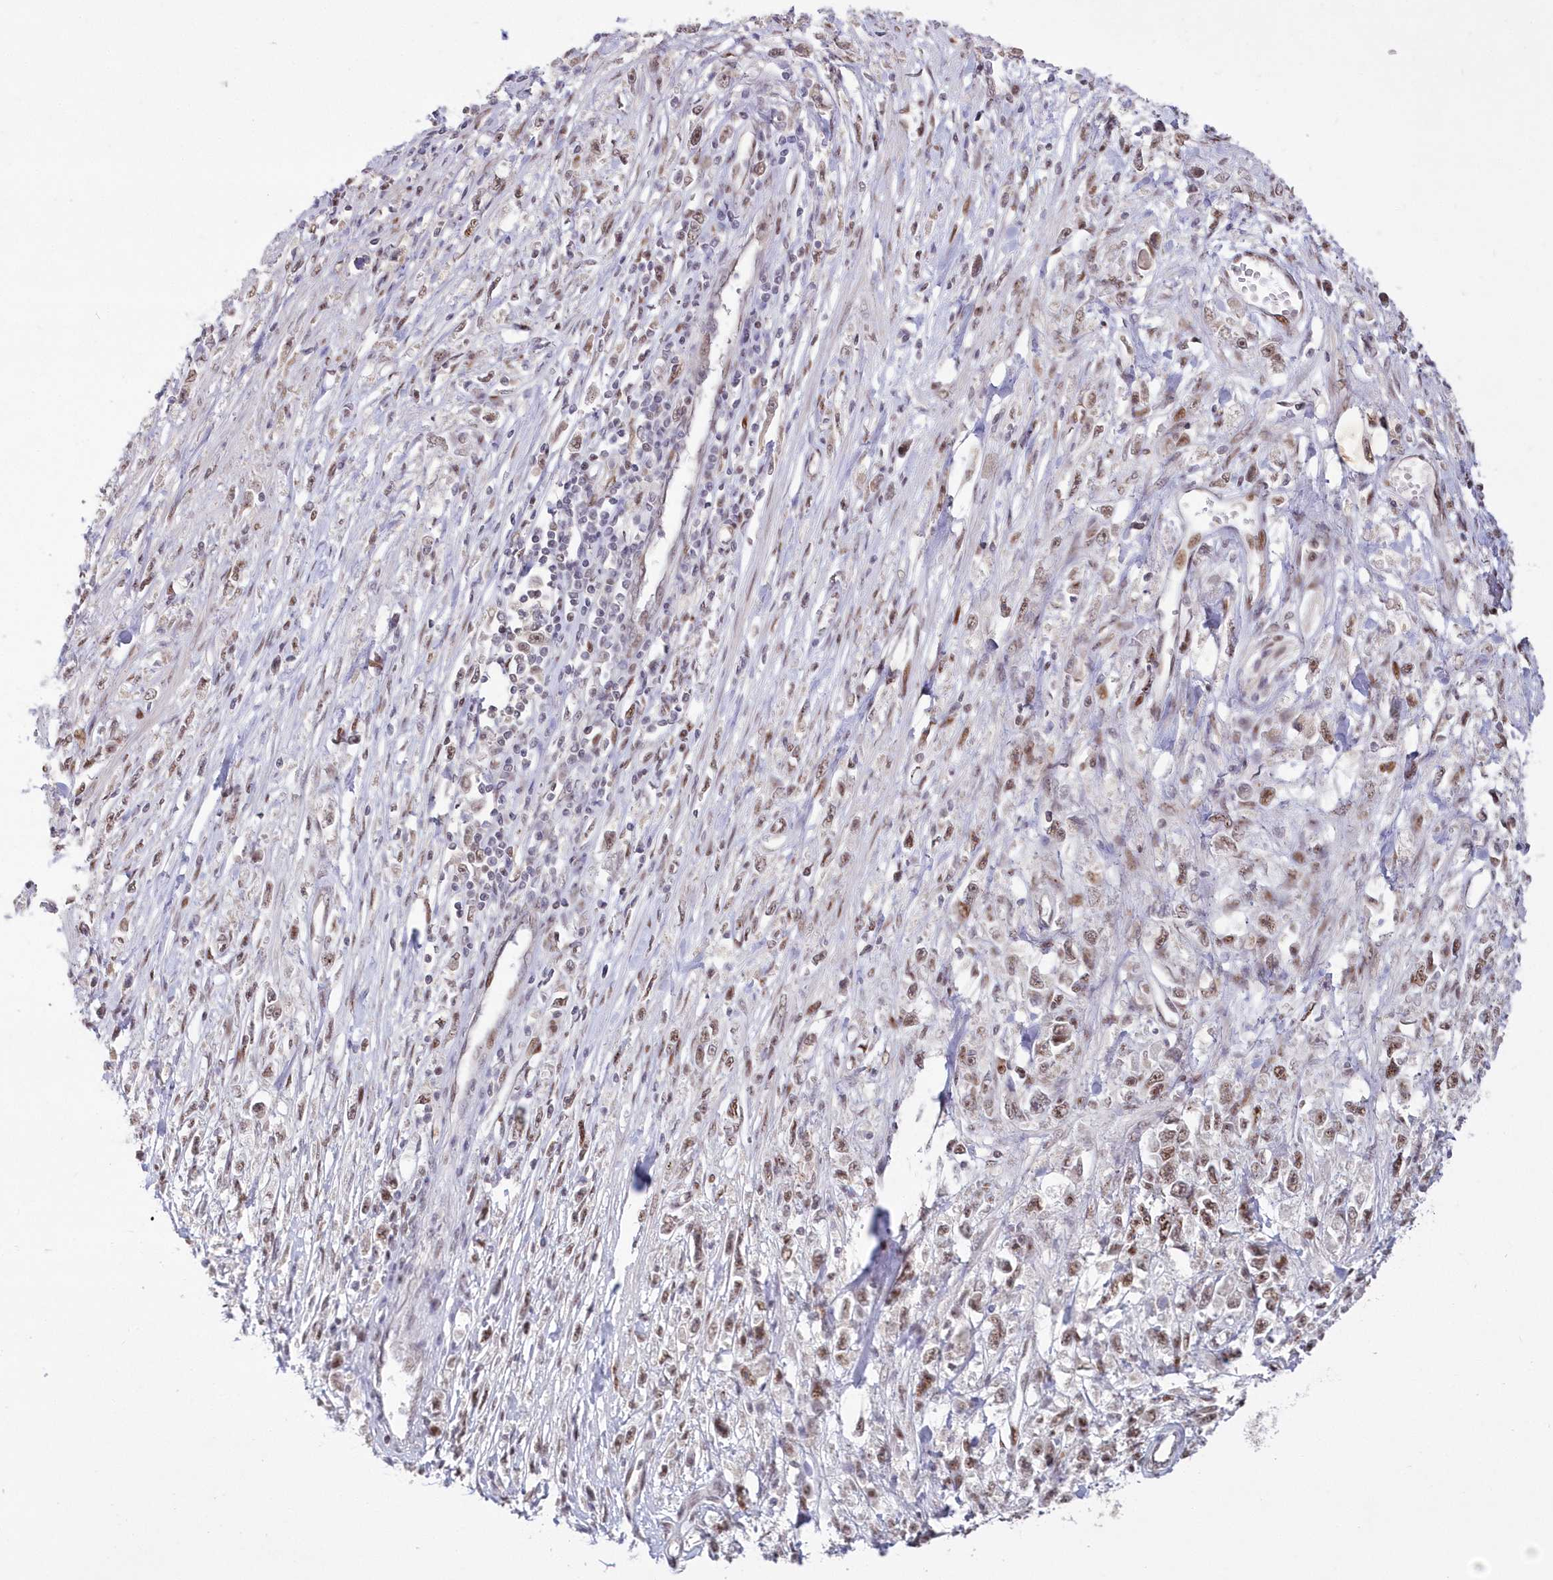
{"staining": {"intensity": "weak", "quantity": ">75%", "location": "nuclear"}, "tissue": "stomach cancer", "cell_type": "Tumor cells", "image_type": "cancer", "snomed": [{"axis": "morphology", "description": "Adenocarcinoma, NOS"}, {"axis": "topography", "description": "Stomach"}], "caption": "Immunohistochemical staining of human stomach cancer shows low levels of weak nuclear protein staining in about >75% of tumor cells.", "gene": "WBP1L", "patient": {"sex": "female", "age": 59}}